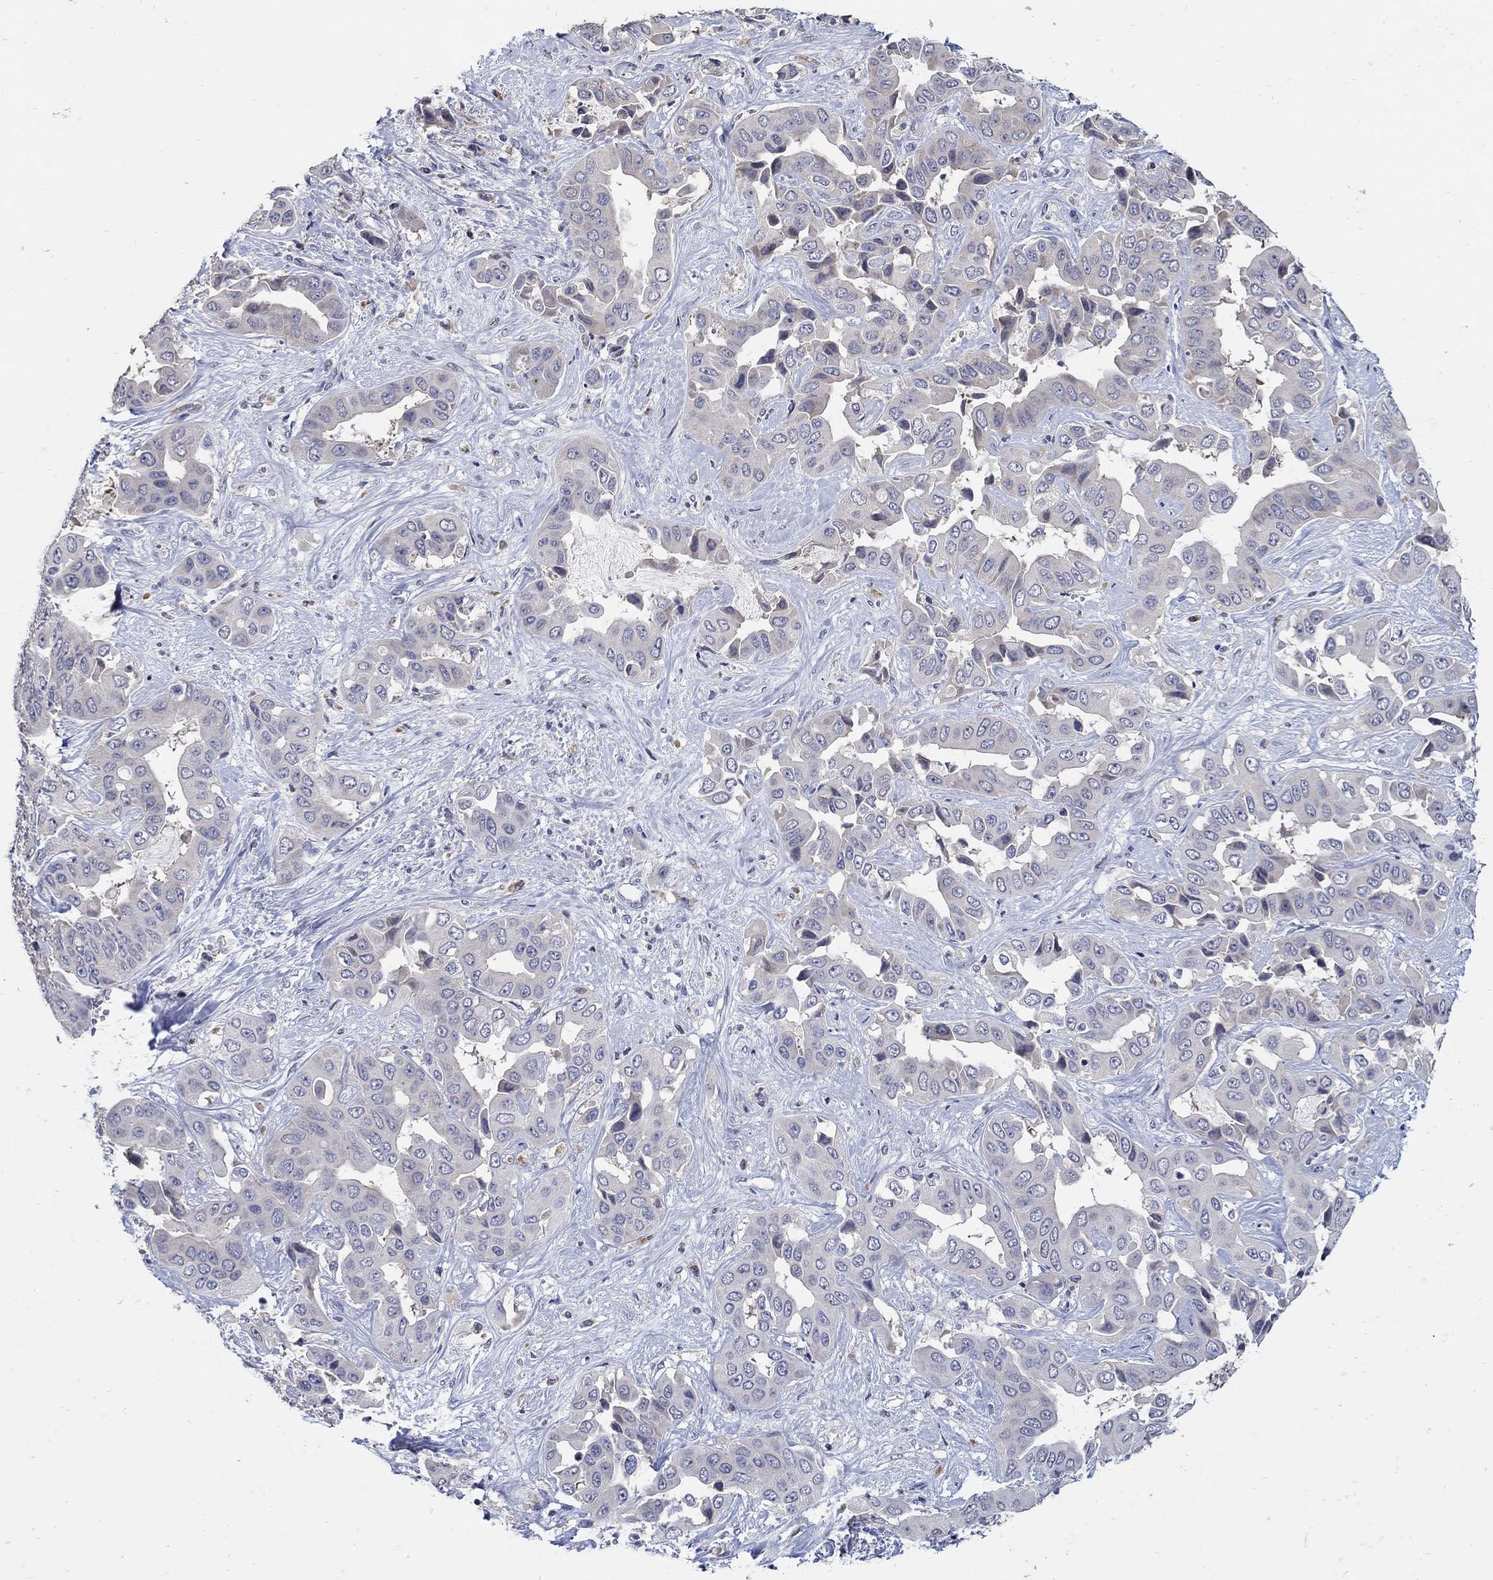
{"staining": {"intensity": "negative", "quantity": "none", "location": "none"}, "tissue": "liver cancer", "cell_type": "Tumor cells", "image_type": "cancer", "snomed": [{"axis": "morphology", "description": "Cholangiocarcinoma"}, {"axis": "topography", "description": "Liver"}], "caption": "Immunohistochemistry (IHC) of liver cancer reveals no expression in tumor cells. Nuclei are stained in blue.", "gene": "CETN1", "patient": {"sex": "female", "age": 52}}